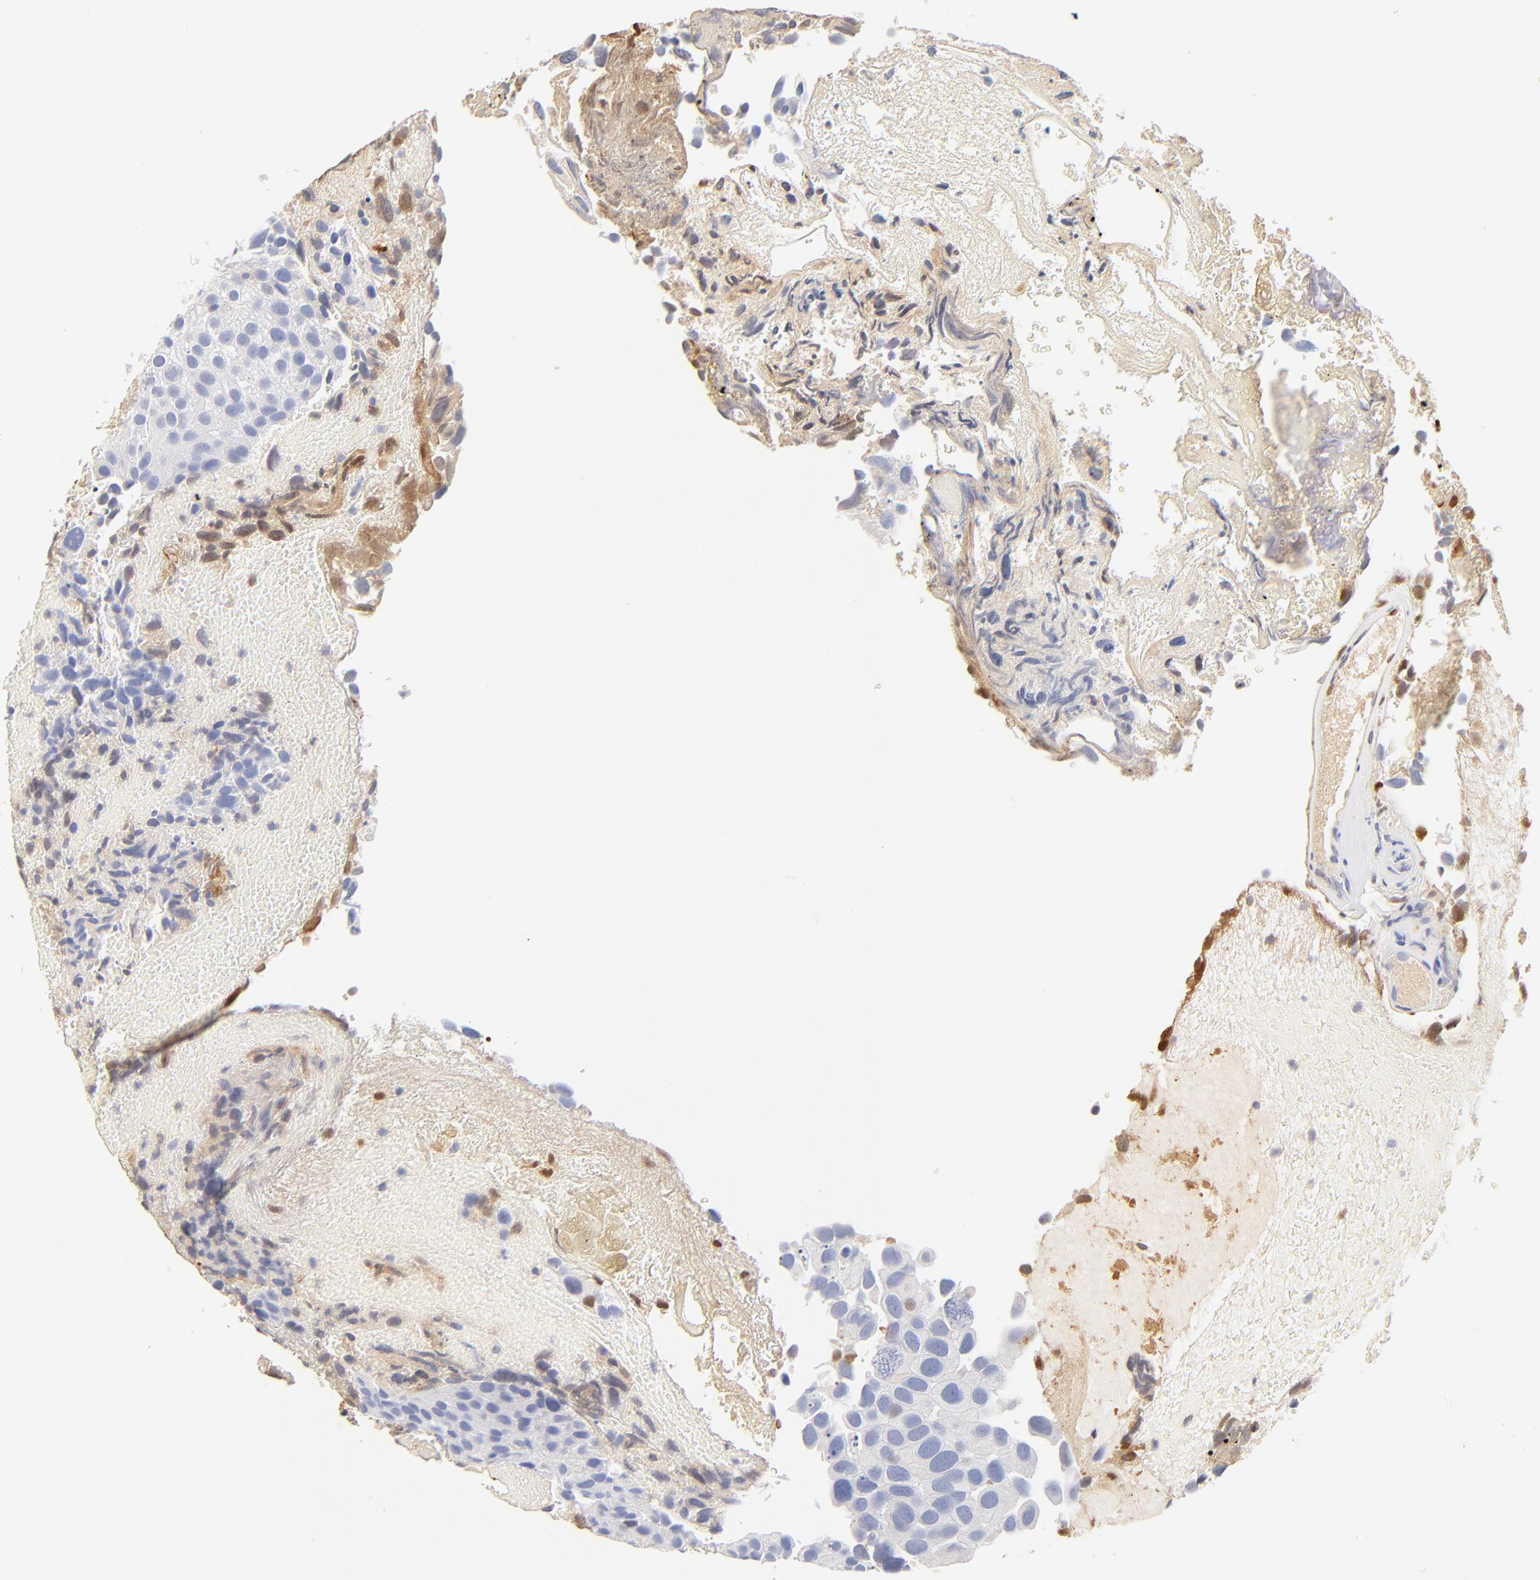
{"staining": {"intensity": "negative", "quantity": "none", "location": "none"}, "tissue": "urothelial cancer", "cell_type": "Tumor cells", "image_type": "cancer", "snomed": [{"axis": "morphology", "description": "Urothelial carcinoma, High grade"}, {"axis": "topography", "description": "Urinary bladder"}], "caption": "High-grade urothelial carcinoma was stained to show a protein in brown. There is no significant staining in tumor cells.", "gene": "MDGA2", "patient": {"sex": "male", "age": 72}}